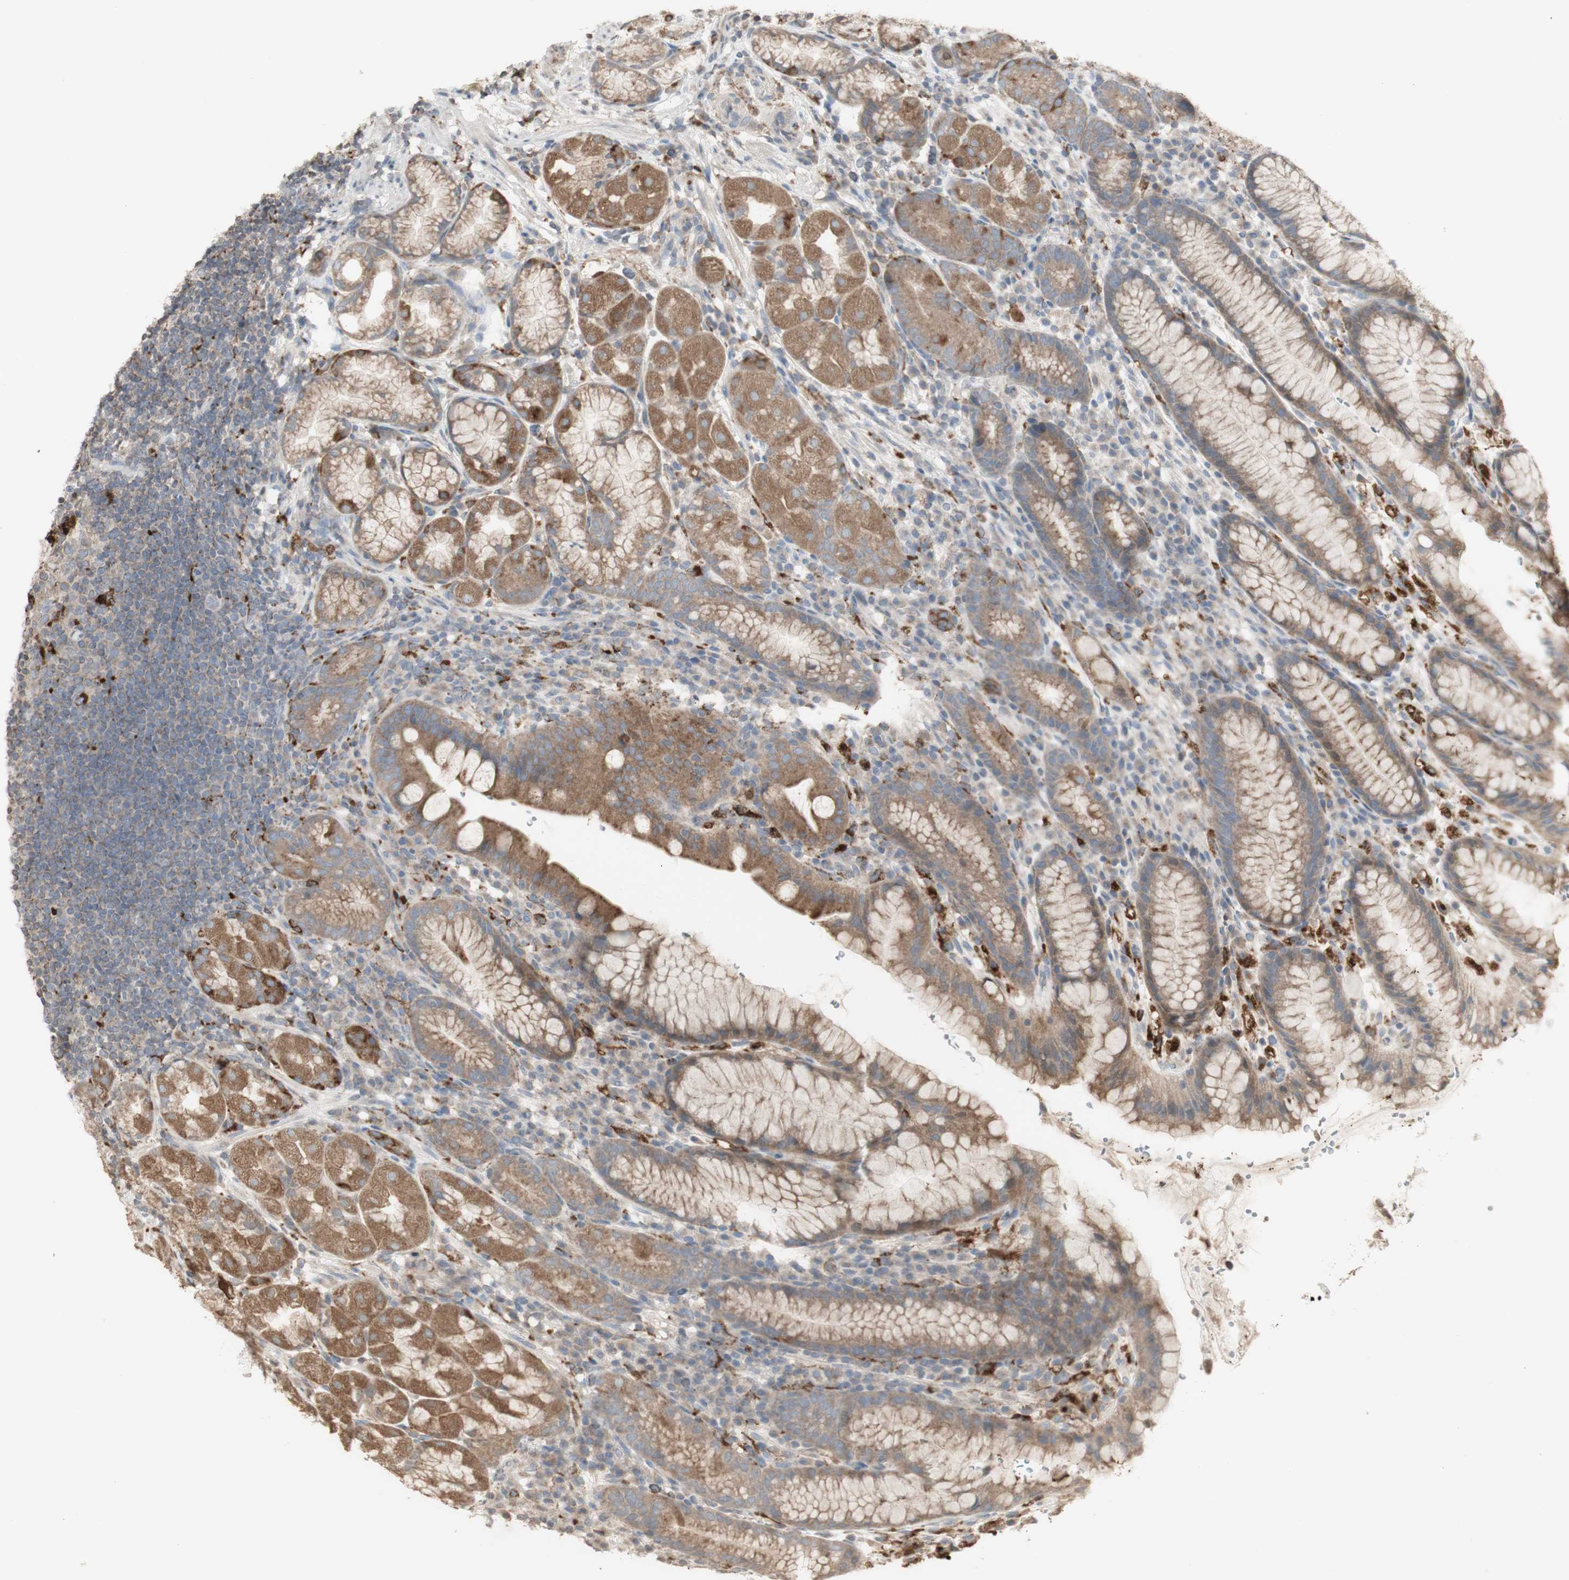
{"staining": {"intensity": "moderate", "quantity": ">75%", "location": "cytoplasmic/membranous"}, "tissue": "stomach", "cell_type": "Glandular cells", "image_type": "normal", "snomed": [{"axis": "morphology", "description": "Normal tissue, NOS"}, {"axis": "topography", "description": "Stomach, lower"}], "caption": "Stomach stained for a protein (brown) demonstrates moderate cytoplasmic/membranous positive staining in approximately >75% of glandular cells.", "gene": "ATP6V1E1", "patient": {"sex": "male", "age": 52}}